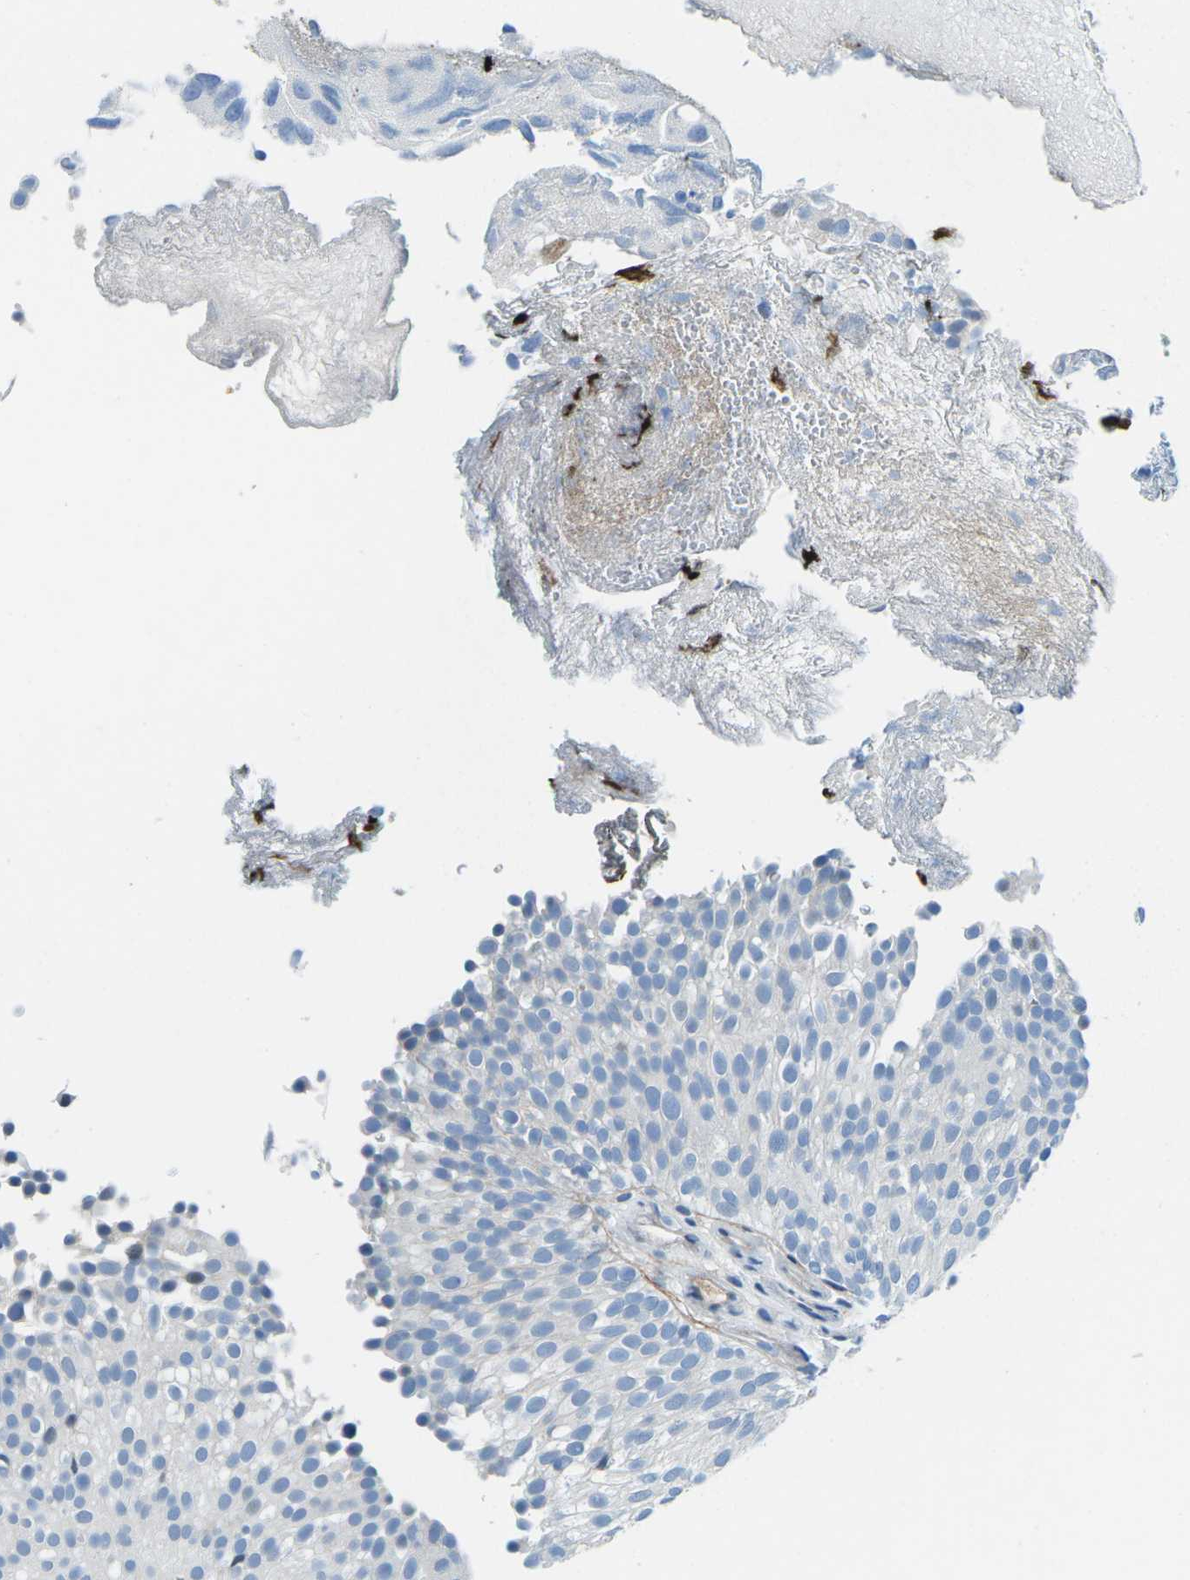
{"staining": {"intensity": "negative", "quantity": "none", "location": "none"}, "tissue": "urothelial cancer", "cell_type": "Tumor cells", "image_type": "cancer", "snomed": [{"axis": "morphology", "description": "Urothelial carcinoma, Low grade"}, {"axis": "topography", "description": "Urinary bladder"}], "caption": "This is an immunohistochemistry histopathology image of human urothelial carcinoma (low-grade). There is no expression in tumor cells.", "gene": "CFB", "patient": {"sex": "male", "age": 78}}